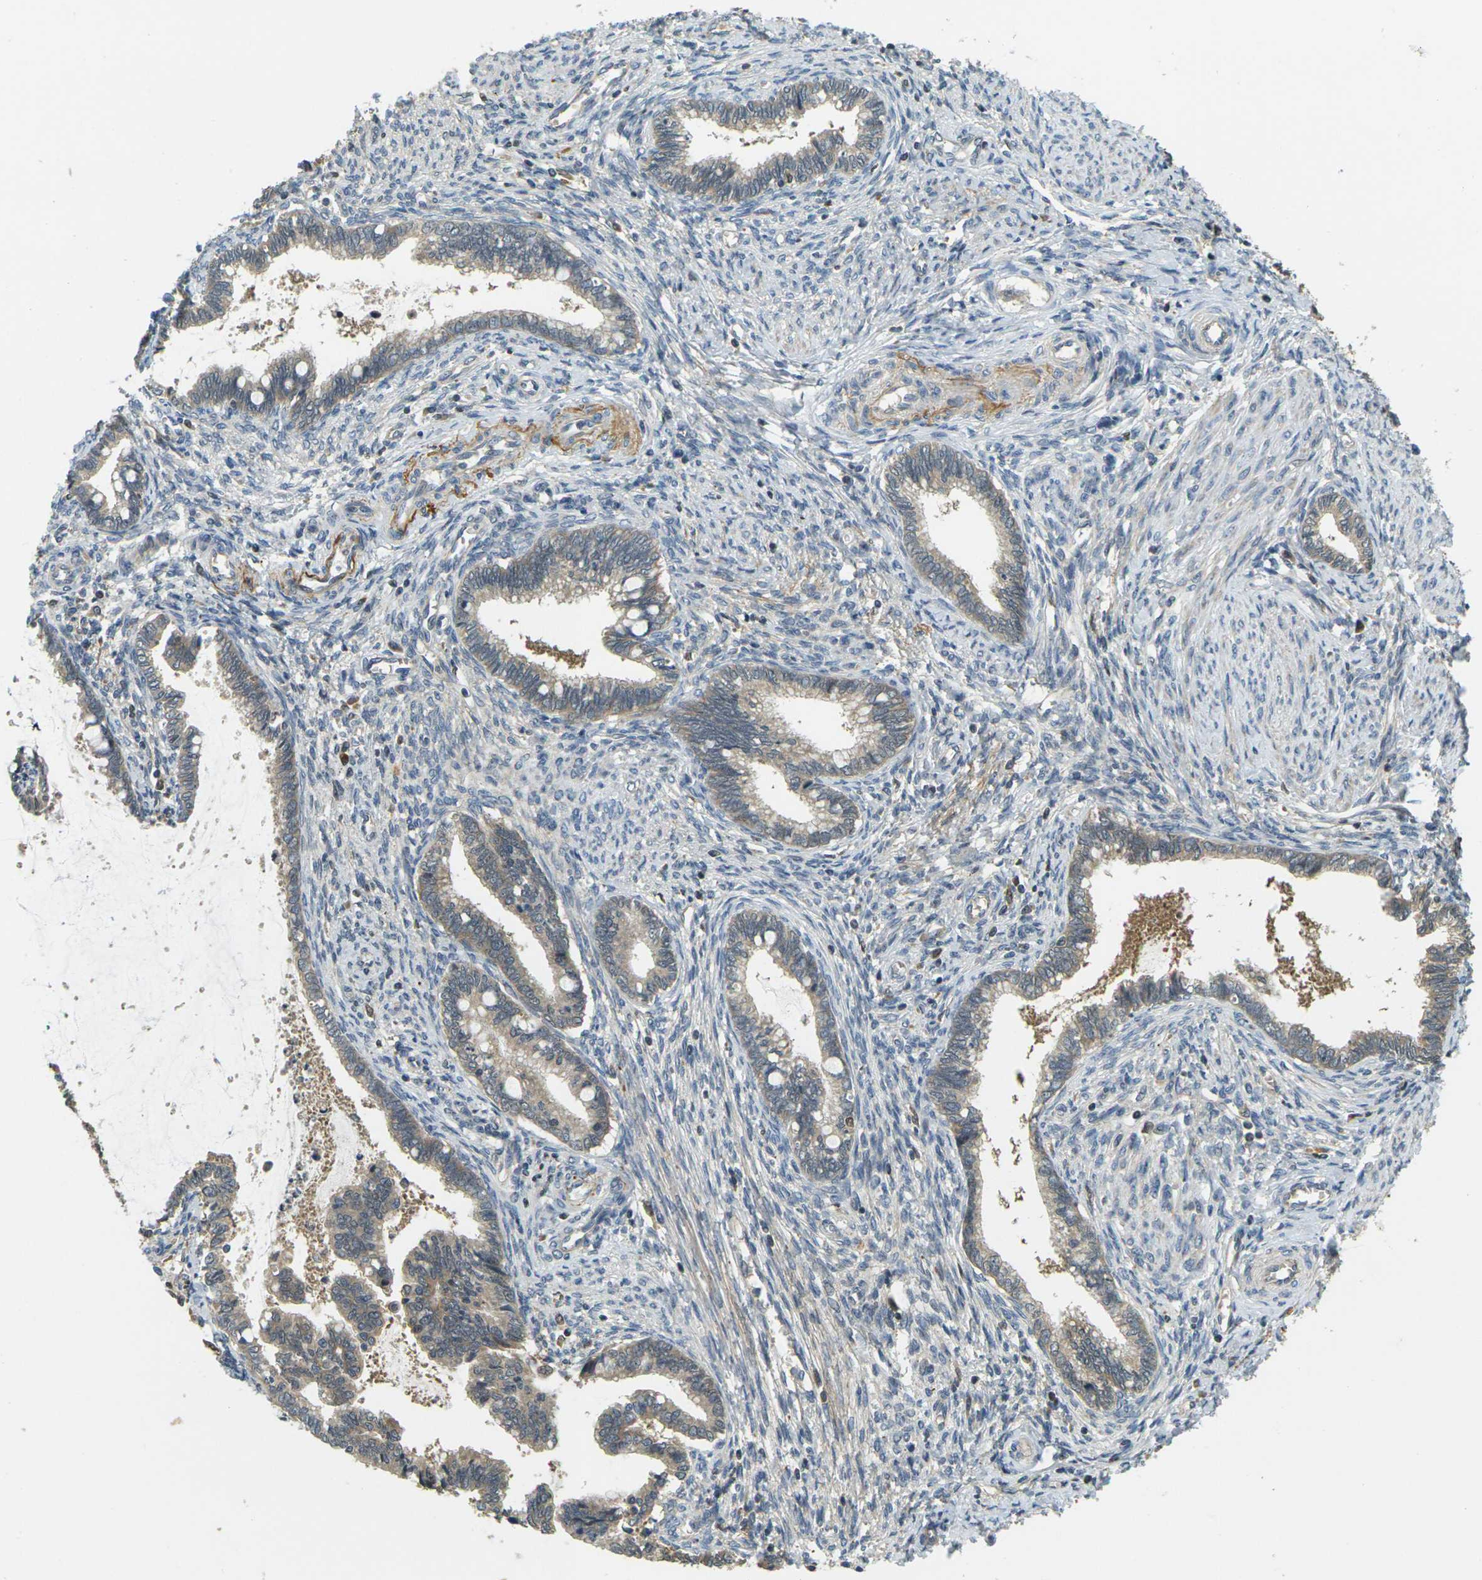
{"staining": {"intensity": "moderate", "quantity": ">75%", "location": "cytoplasmic/membranous"}, "tissue": "cervical cancer", "cell_type": "Tumor cells", "image_type": "cancer", "snomed": [{"axis": "morphology", "description": "Adenocarcinoma, NOS"}, {"axis": "topography", "description": "Cervix"}], "caption": "Tumor cells reveal medium levels of moderate cytoplasmic/membranous expression in approximately >75% of cells in adenocarcinoma (cervical).", "gene": "KLHL8", "patient": {"sex": "female", "age": 44}}